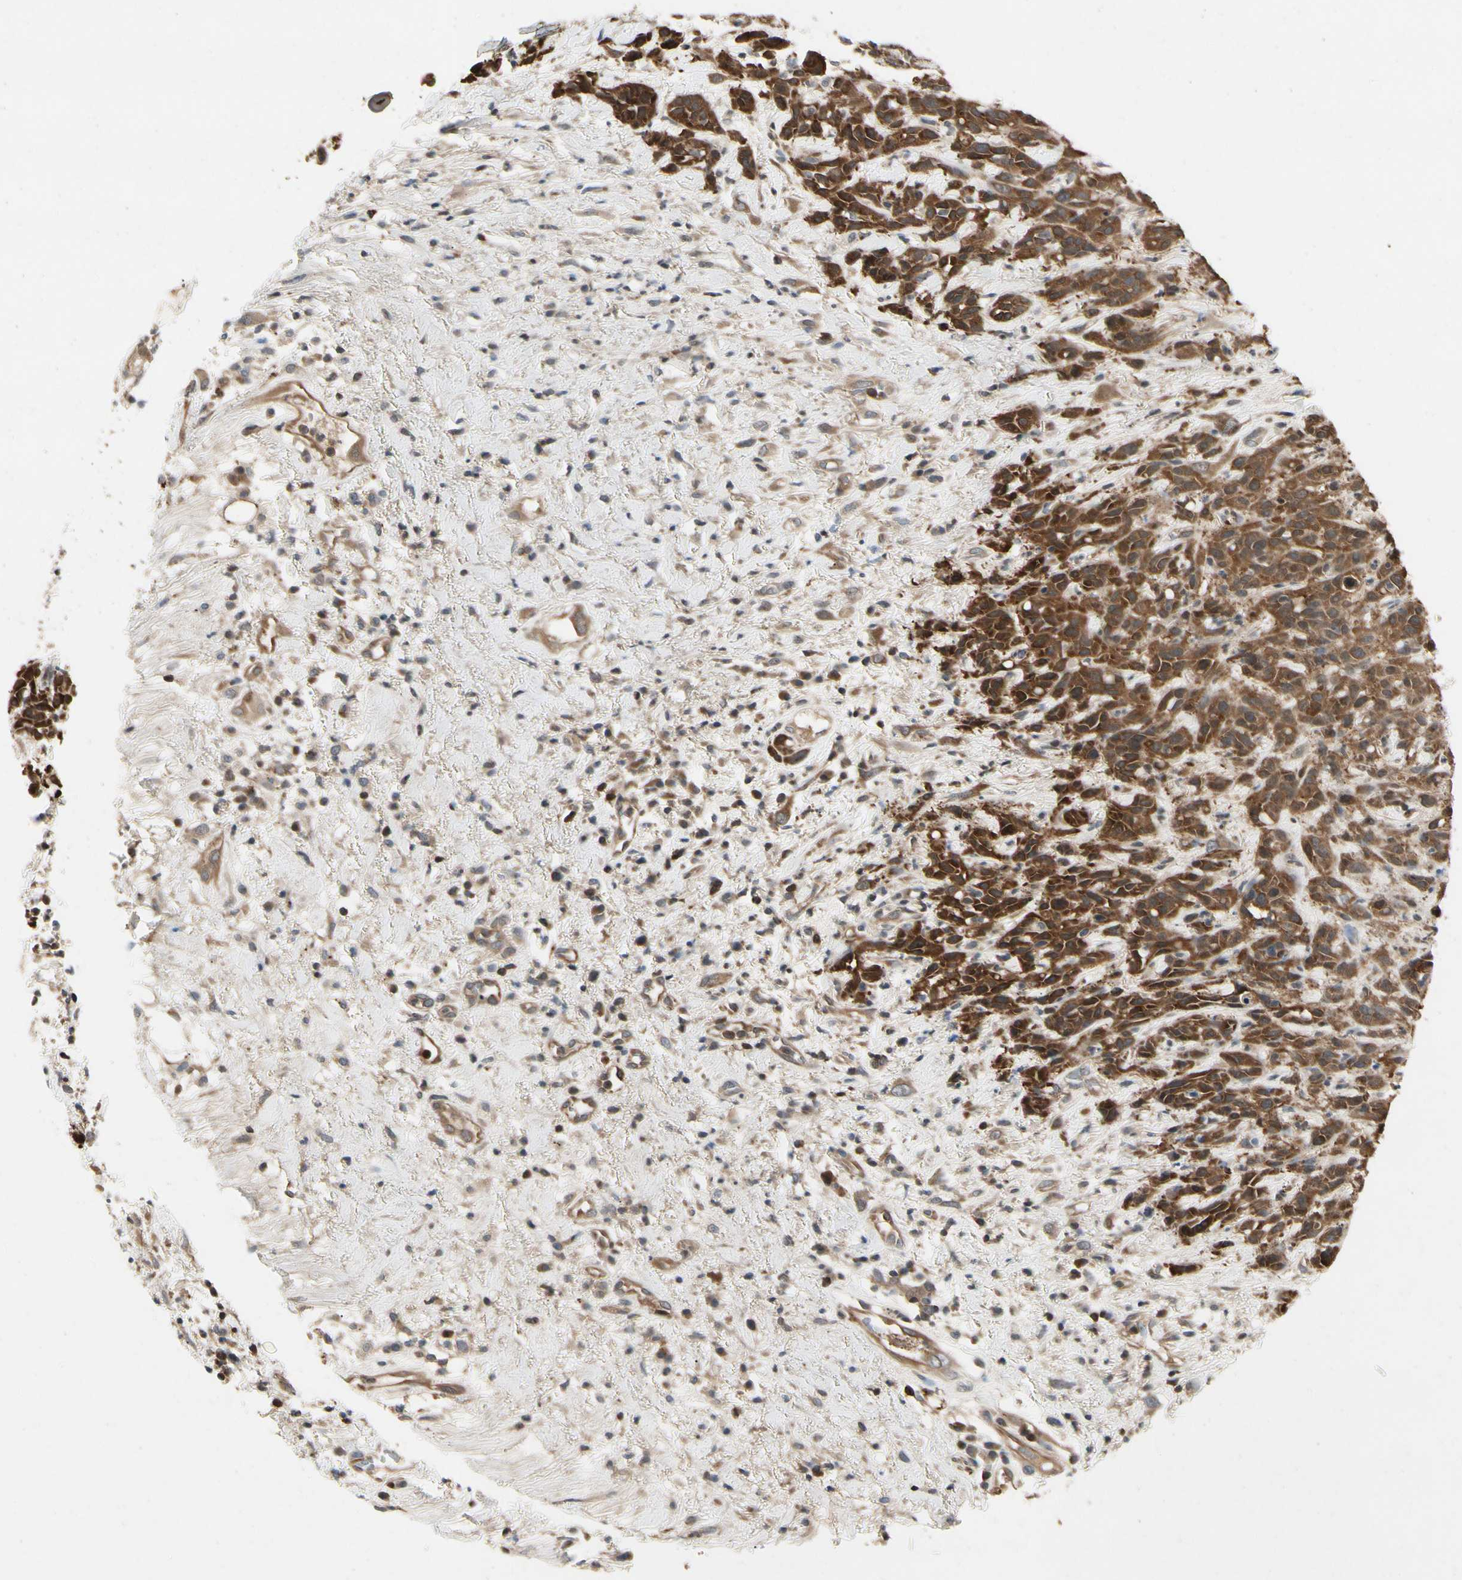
{"staining": {"intensity": "strong", "quantity": ">75%", "location": "cytoplasmic/membranous"}, "tissue": "head and neck cancer", "cell_type": "Tumor cells", "image_type": "cancer", "snomed": [{"axis": "morphology", "description": "Squamous cell carcinoma, NOS"}, {"axis": "topography", "description": "Head-Neck"}], "caption": "A high amount of strong cytoplasmic/membranous expression is appreciated in about >75% of tumor cells in head and neck squamous cell carcinoma tissue.", "gene": "YWHAQ", "patient": {"sex": "male", "age": 62}}